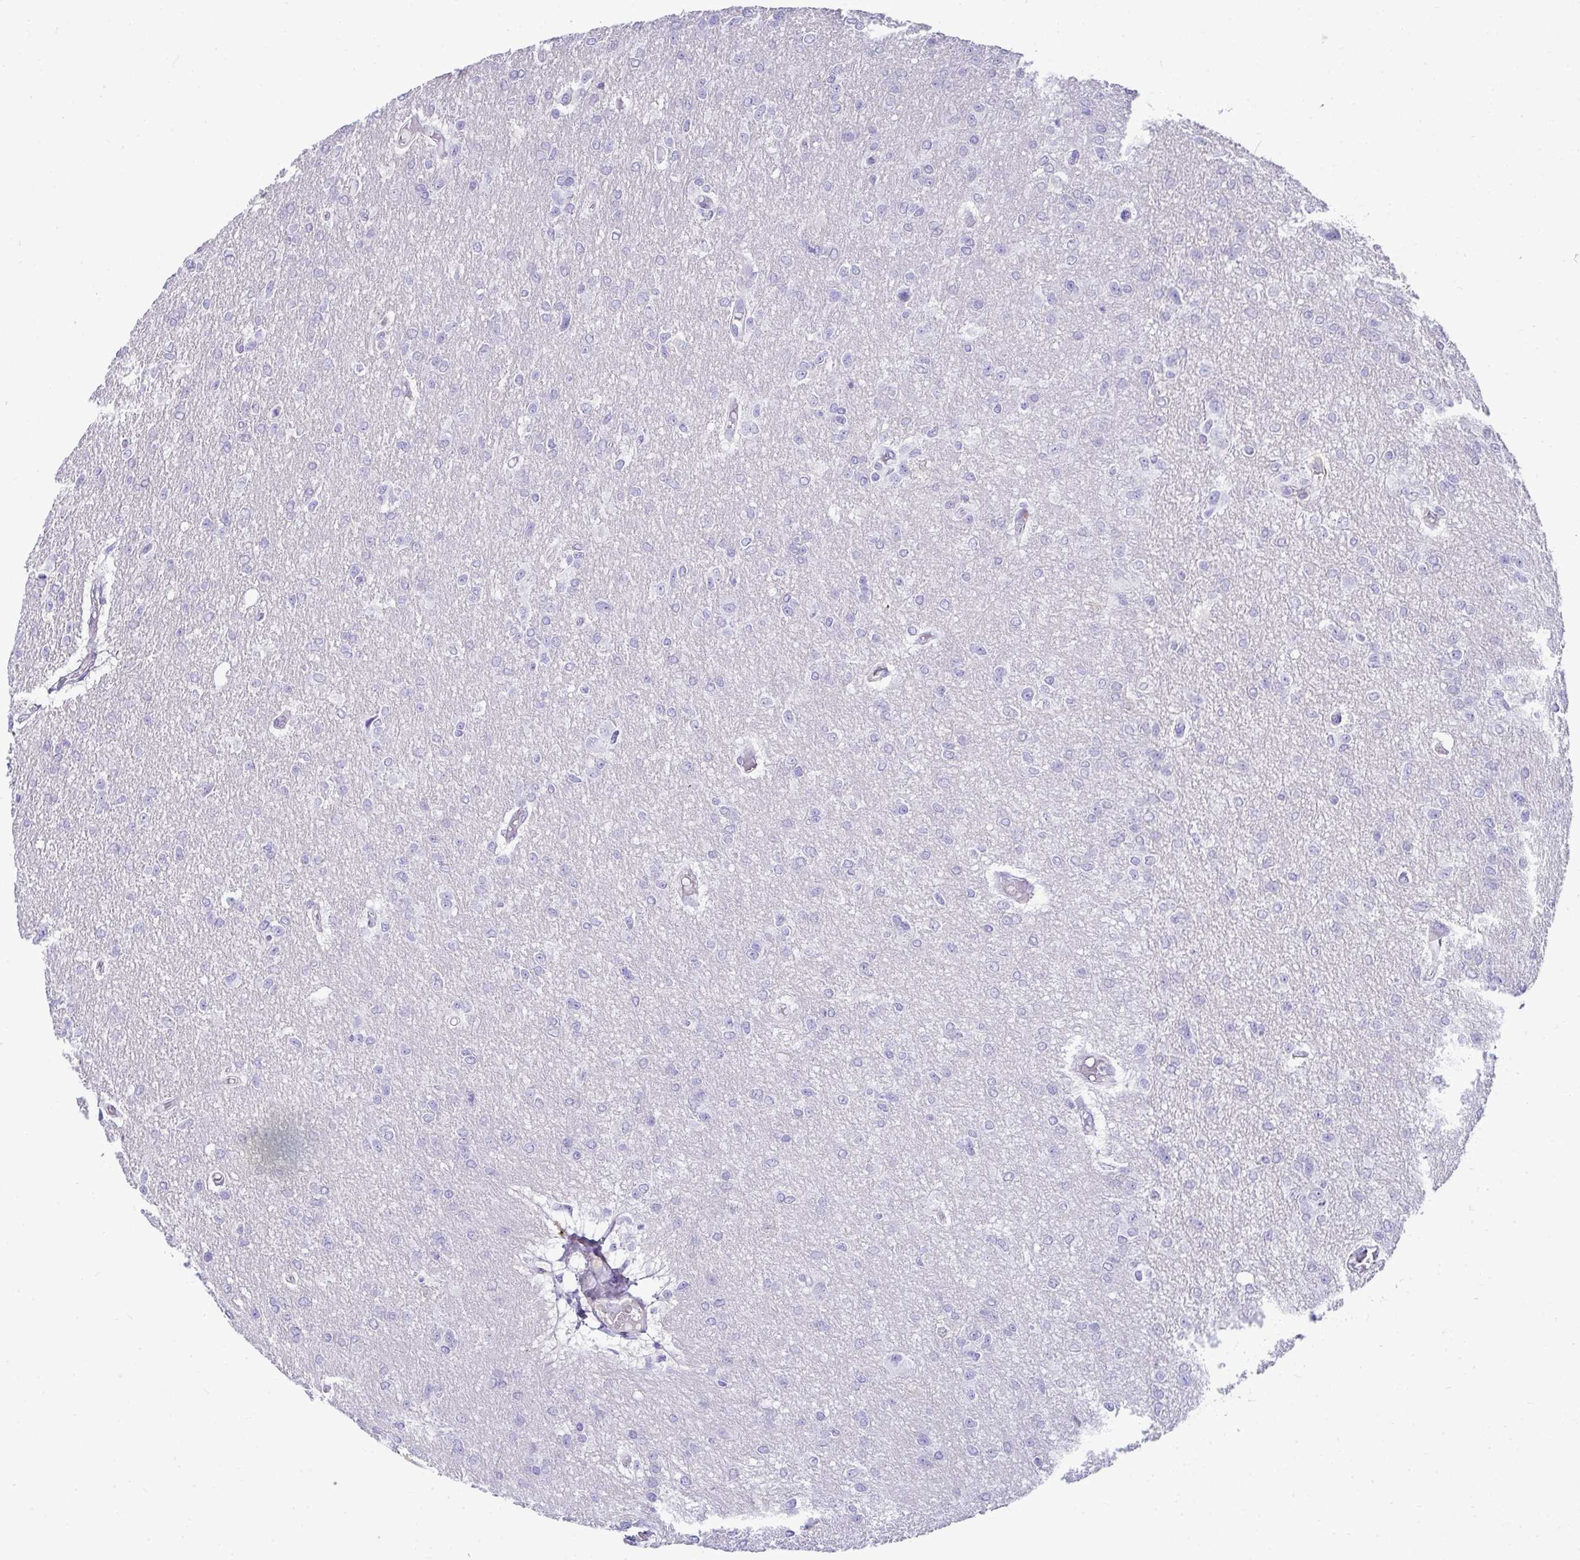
{"staining": {"intensity": "negative", "quantity": "none", "location": "none"}, "tissue": "glioma", "cell_type": "Tumor cells", "image_type": "cancer", "snomed": [{"axis": "morphology", "description": "Glioma, malignant, Low grade"}, {"axis": "topography", "description": "Brain"}], "caption": "A photomicrograph of human glioma is negative for staining in tumor cells.", "gene": "HSPB6", "patient": {"sex": "male", "age": 26}}